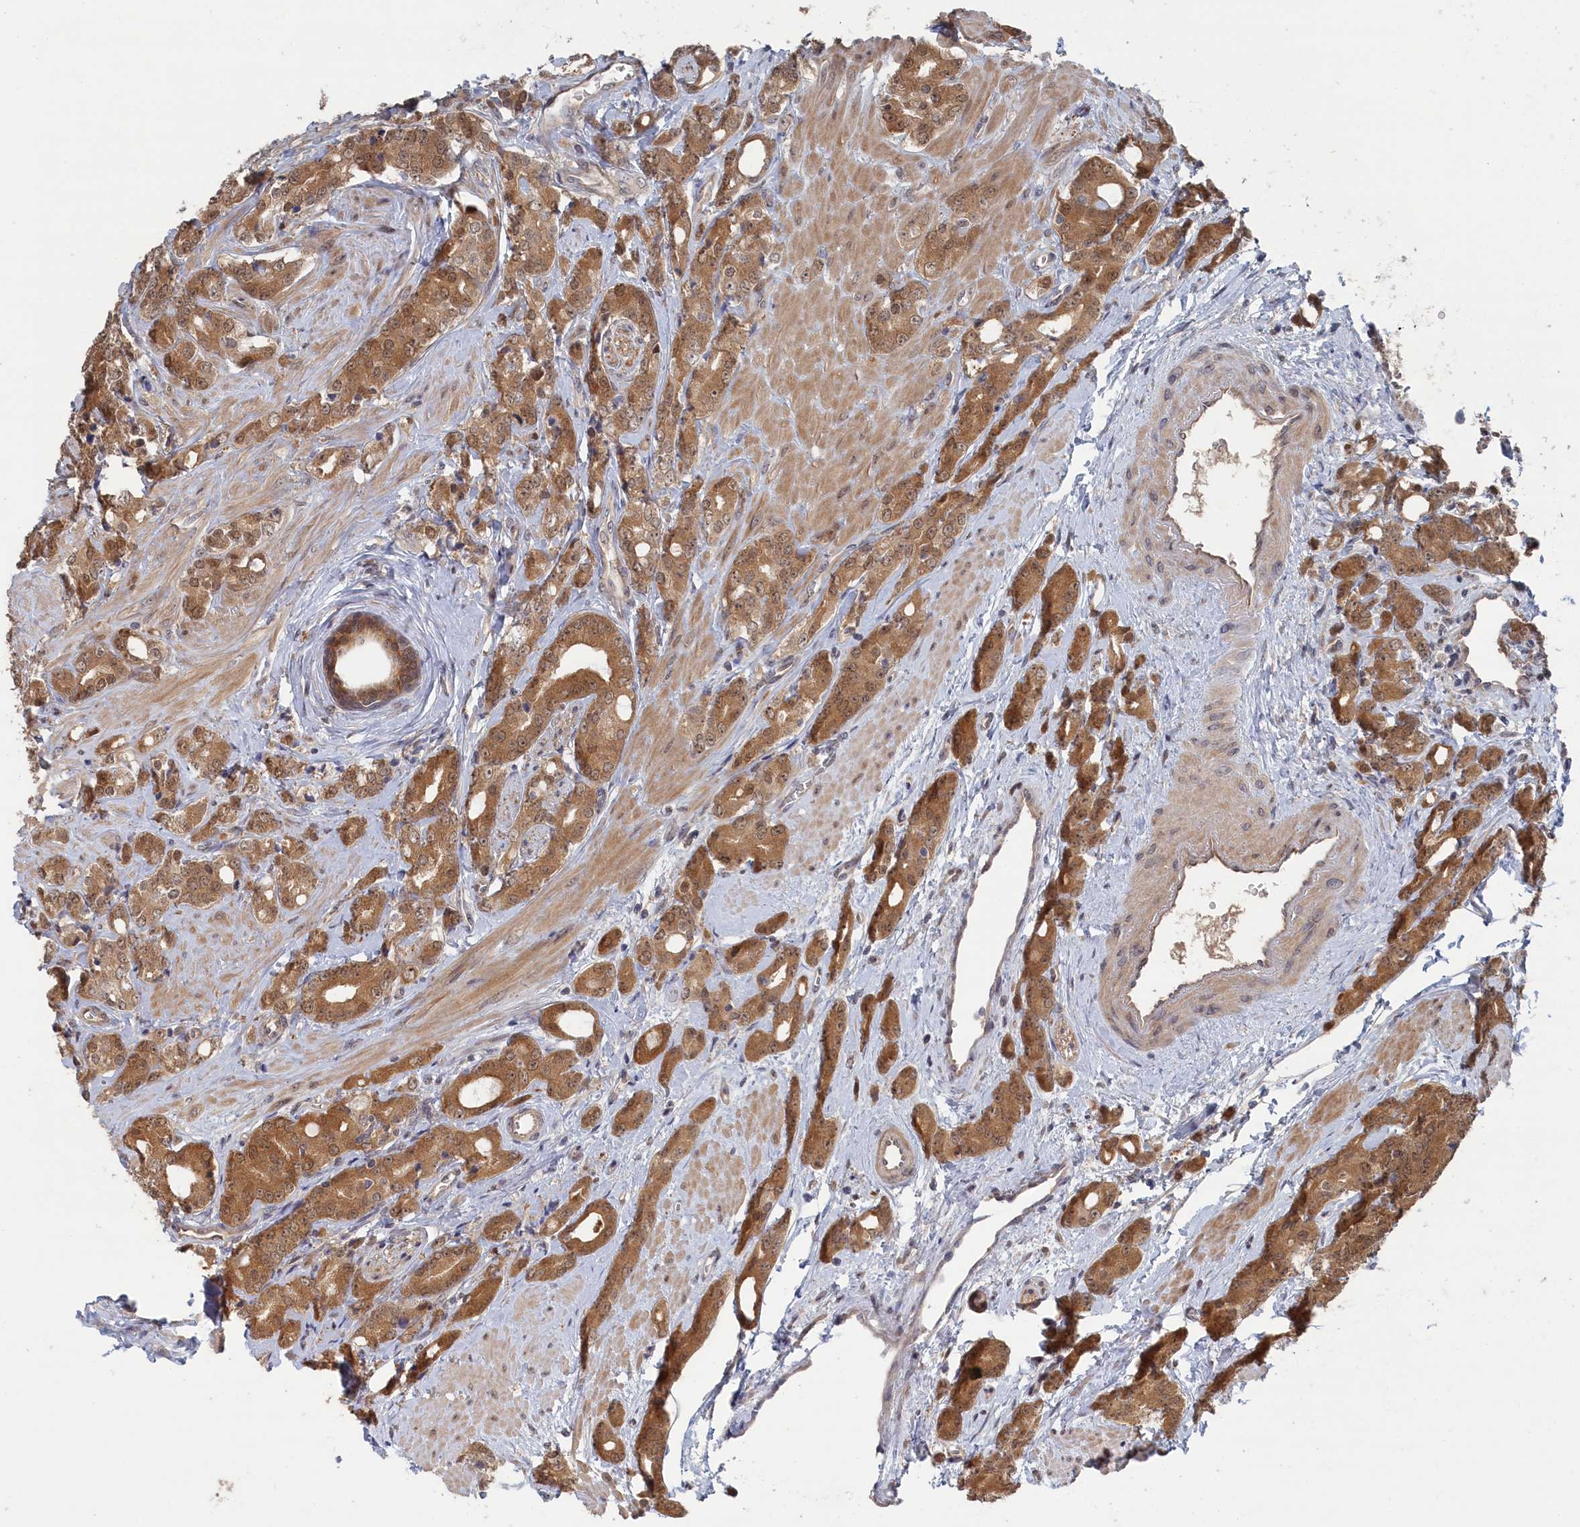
{"staining": {"intensity": "moderate", "quantity": ">75%", "location": "cytoplasmic/membranous,nuclear"}, "tissue": "prostate cancer", "cell_type": "Tumor cells", "image_type": "cancer", "snomed": [{"axis": "morphology", "description": "Adenocarcinoma, High grade"}, {"axis": "topography", "description": "Prostate"}], "caption": "A high-resolution photomicrograph shows immunohistochemistry staining of adenocarcinoma (high-grade) (prostate), which exhibits moderate cytoplasmic/membranous and nuclear expression in approximately >75% of tumor cells.", "gene": "IRGQ", "patient": {"sex": "male", "age": 62}}